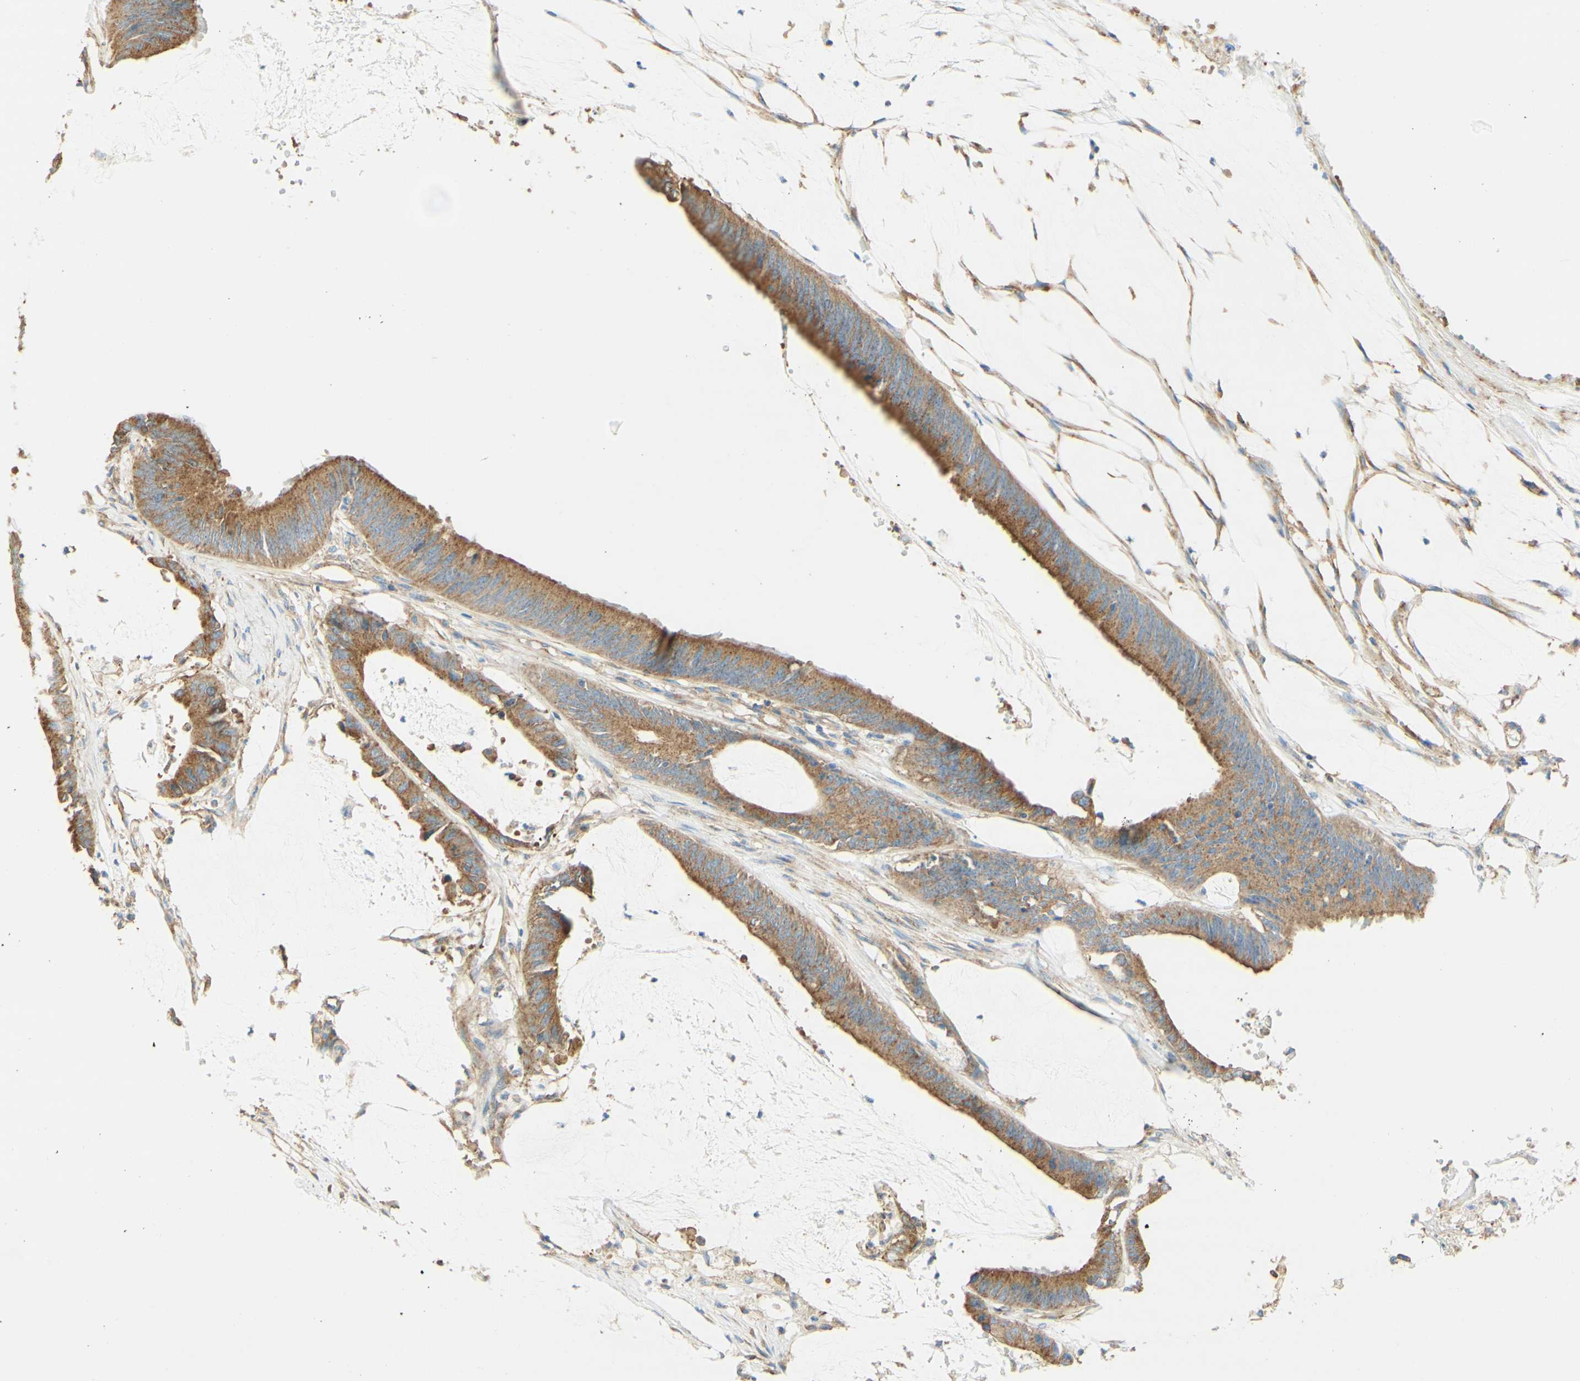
{"staining": {"intensity": "moderate", "quantity": ">75%", "location": "cytoplasmic/membranous"}, "tissue": "colorectal cancer", "cell_type": "Tumor cells", "image_type": "cancer", "snomed": [{"axis": "morphology", "description": "Adenocarcinoma, NOS"}, {"axis": "topography", "description": "Rectum"}], "caption": "IHC image of colorectal cancer (adenocarcinoma) stained for a protein (brown), which reveals medium levels of moderate cytoplasmic/membranous expression in about >75% of tumor cells.", "gene": "CLTC", "patient": {"sex": "female", "age": 66}}